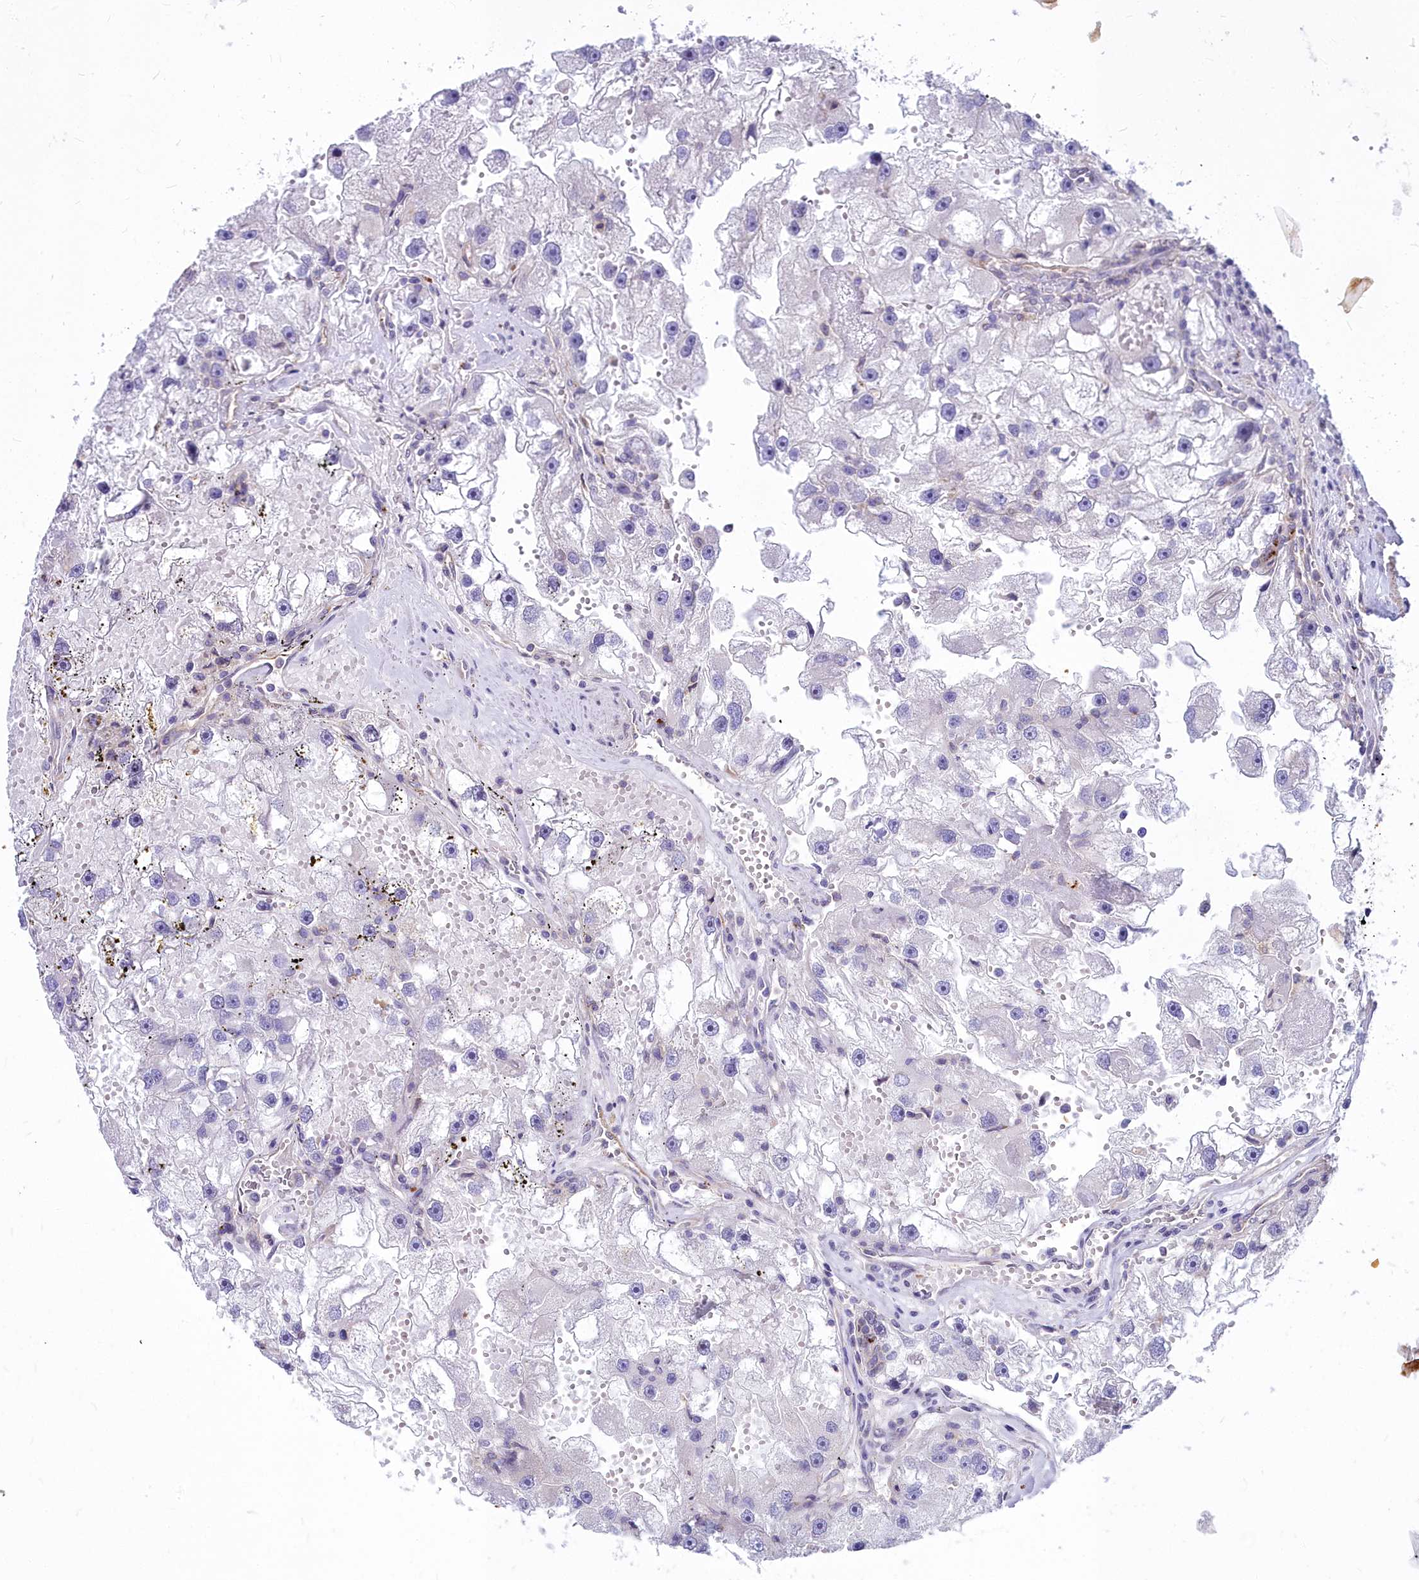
{"staining": {"intensity": "negative", "quantity": "none", "location": "none"}, "tissue": "renal cancer", "cell_type": "Tumor cells", "image_type": "cancer", "snomed": [{"axis": "morphology", "description": "Adenocarcinoma, NOS"}, {"axis": "topography", "description": "Kidney"}], "caption": "A high-resolution micrograph shows IHC staining of renal cancer (adenocarcinoma), which displays no significant positivity in tumor cells.", "gene": "HLA-DOA", "patient": {"sex": "male", "age": 63}}